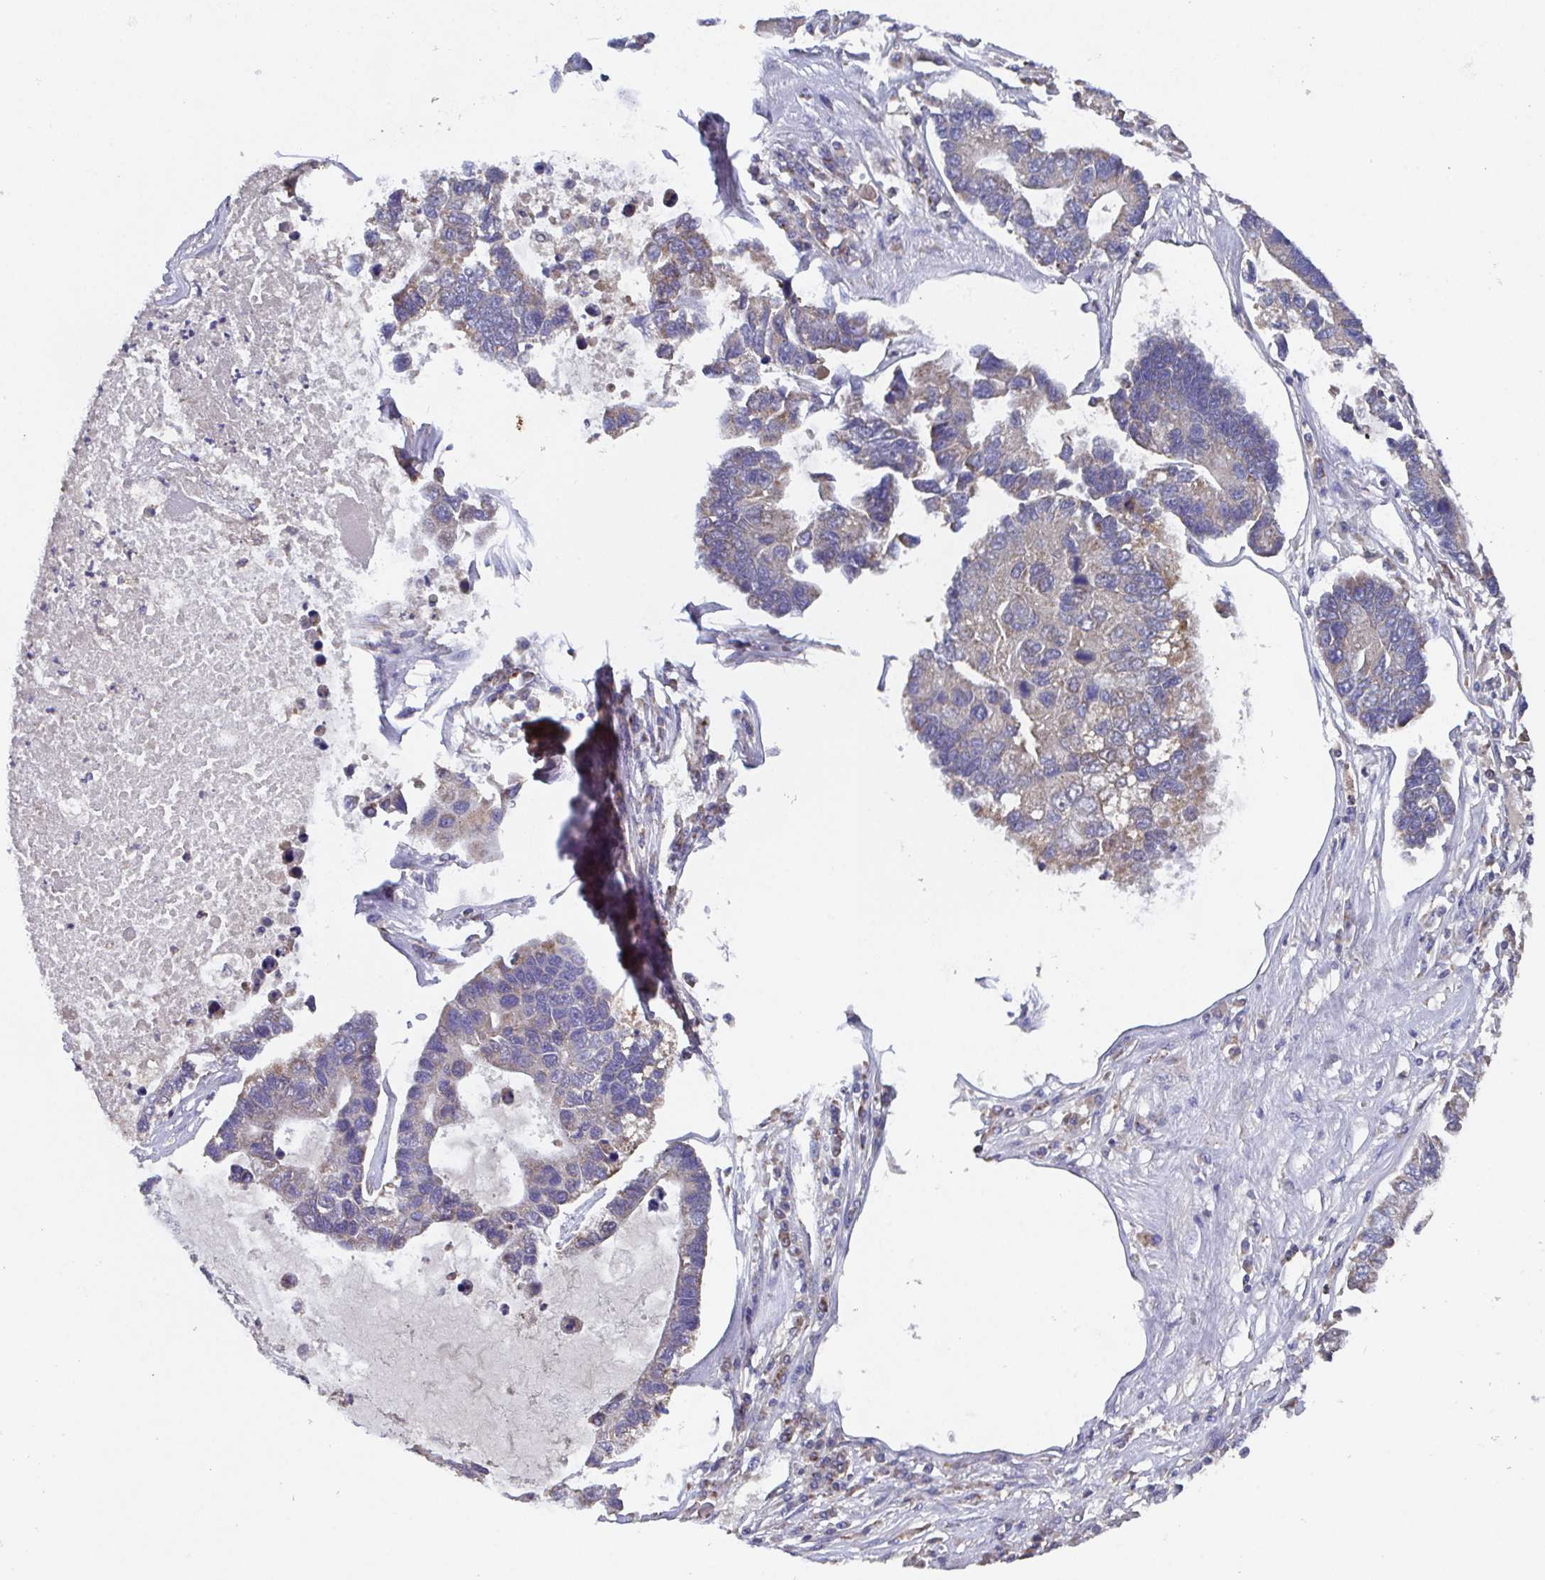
{"staining": {"intensity": "negative", "quantity": "none", "location": "none"}, "tissue": "lung cancer", "cell_type": "Tumor cells", "image_type": "cancer", "snomed": [{"axis": "morphology", "description": "Adenocarcinoma, NOS"}, {"axis": "topography", "description": "Bronchus"}, {"axis": "topography", "description": "Lung"}], "caption": "Tumor cells show no significant protein positivity in lung cancer (adenocarcinoma).", "gene": "MT-ND3", "patient": {"sex": "female", "age": 51}}